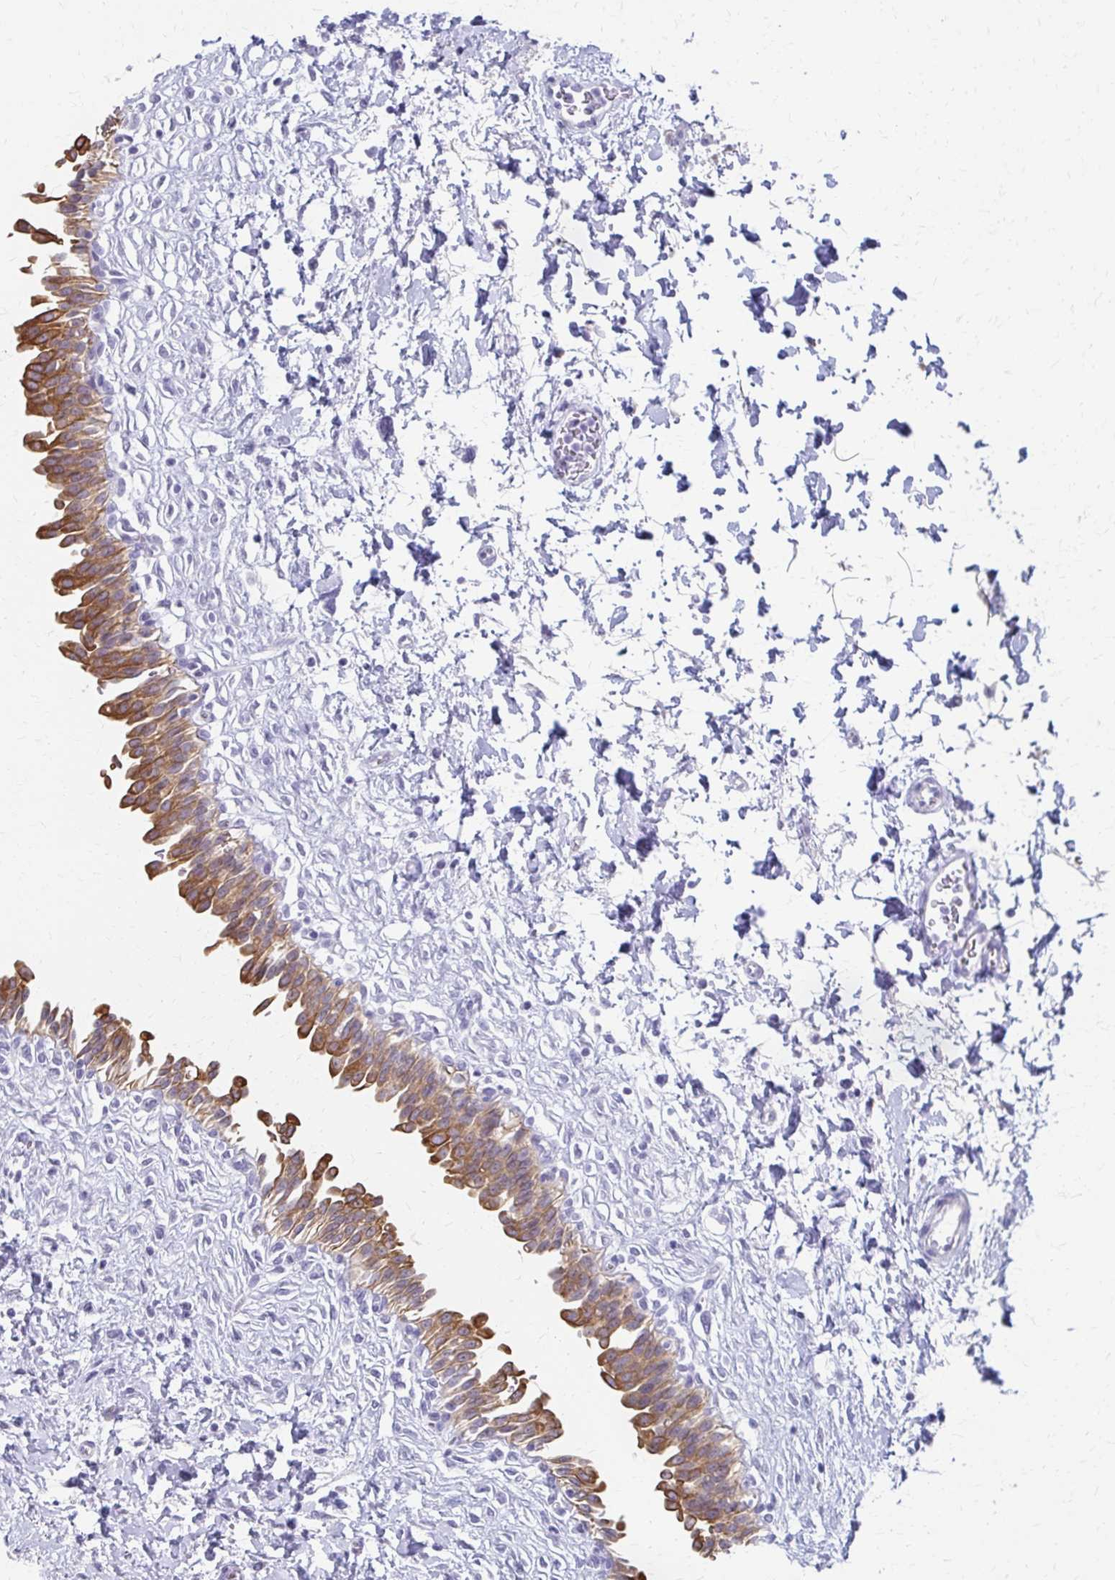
{"staining": {"intensity": "moderate", "quantity": ">75%", "location": "cytoplasmic/membranous"}, "tissue": "urinary bladder", "cell_type": "Urothelial cells", "image_type": "normal", "snomed": [{"axis": "morphology", "description": "Normal tissue, NOS"}, {"axis": "topography", "description": "Urinary bladder"}], "caption": "Moderate cytoplasmic/membranous expression is present in about >75% of urothelial cells in normal urinary bladder. Ihc stains the protein of interest in brown and the nuclei are stained blue.", "gene": "CYB5A", "patient": {"sex": "male", "age": 37}}